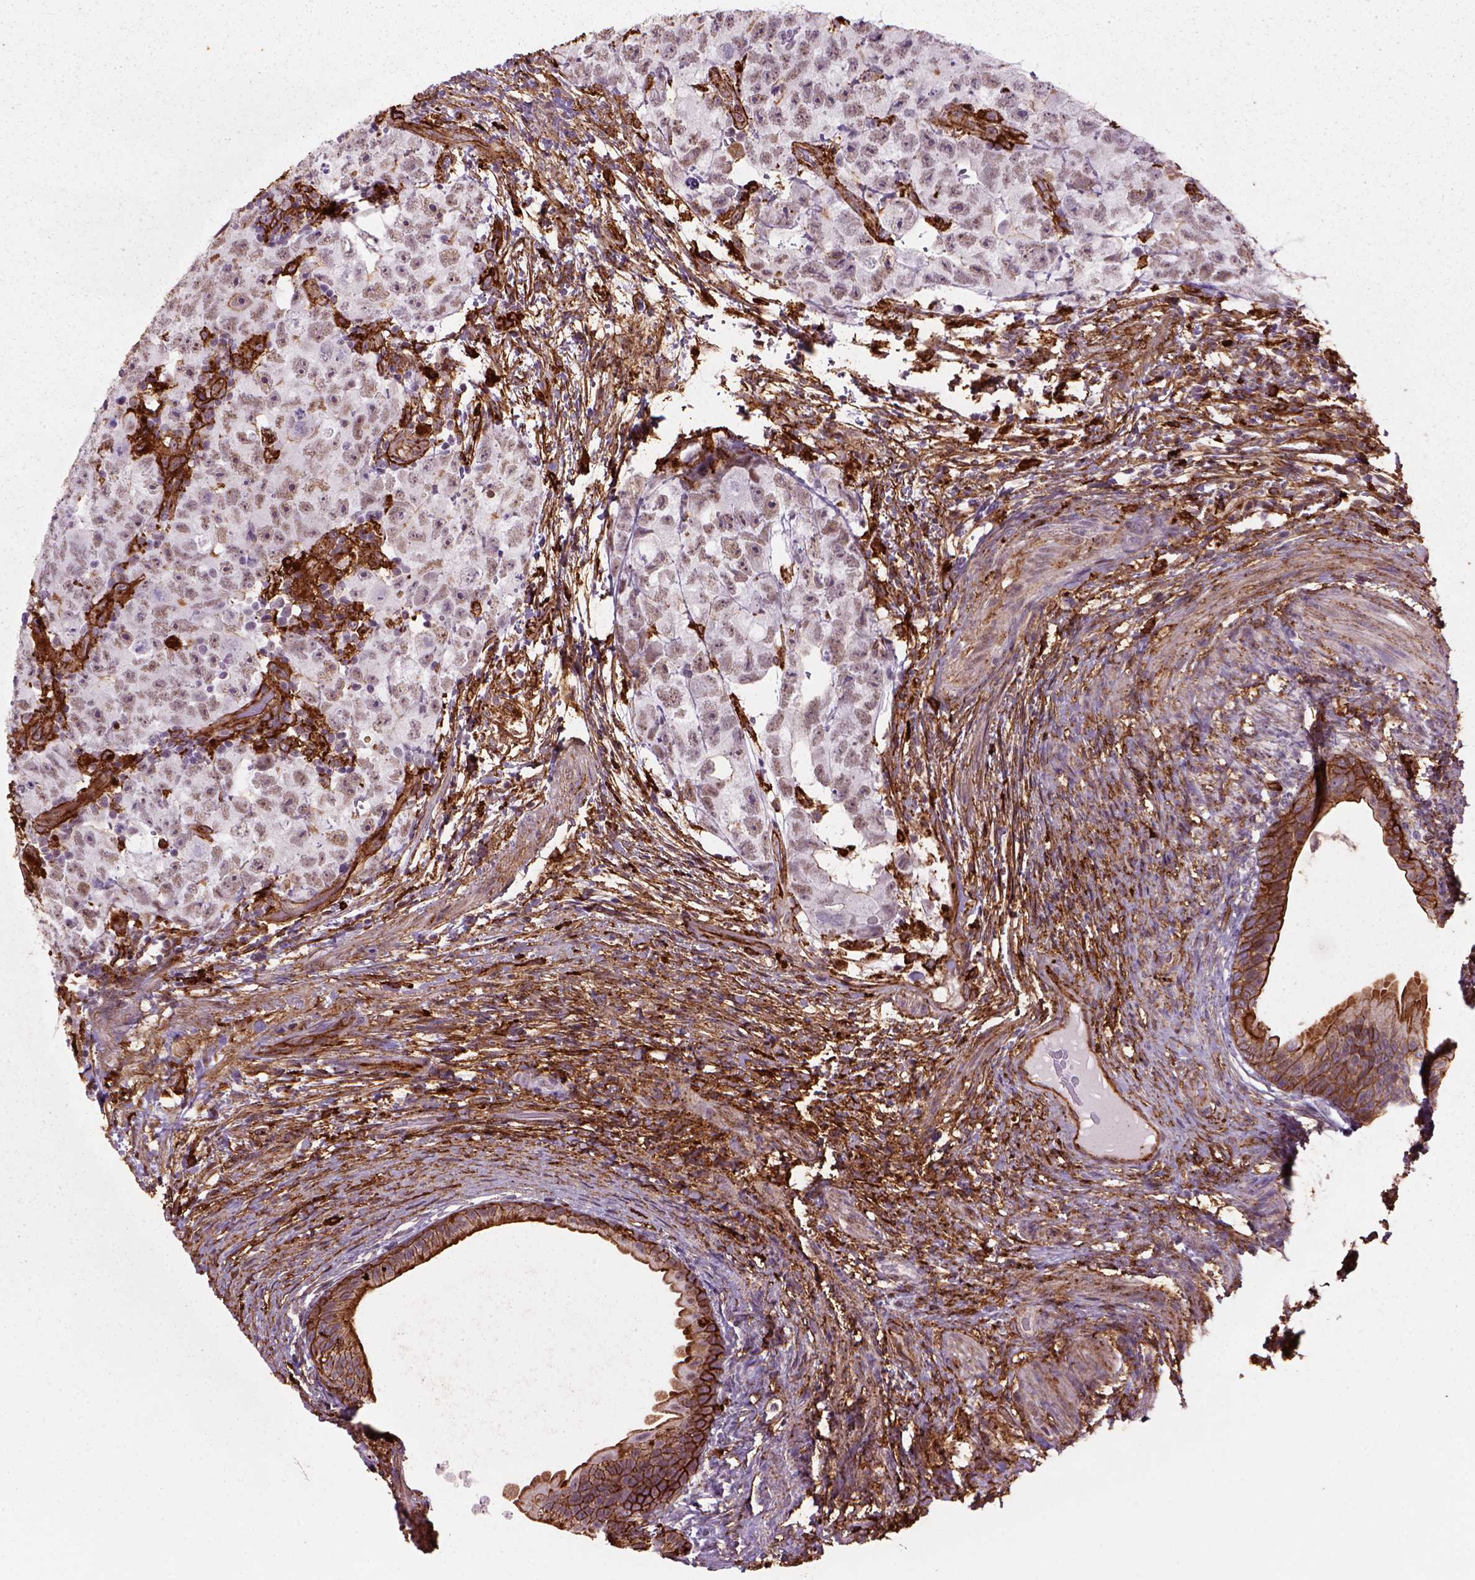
{"staining": {"intensity": "negative", "quantity": "none", "location": "none"}, "tissue": "testis cancer", "cell_type": "Tumor cells", "image_type": "cancer", "snomed": [{"axis": "morphology", "description": "Carcinoma, Embryonal, NOS"}, {"axis": "topography", "description": "Testis"}], "caption": "A high-resolution micrograph shows immunohistochemistry (IHC) staining of testis cancer, which displays no significant positivity in tumor cells.", "gene": "MARCKS", "patient": {"sex": "male", "age": 24}}